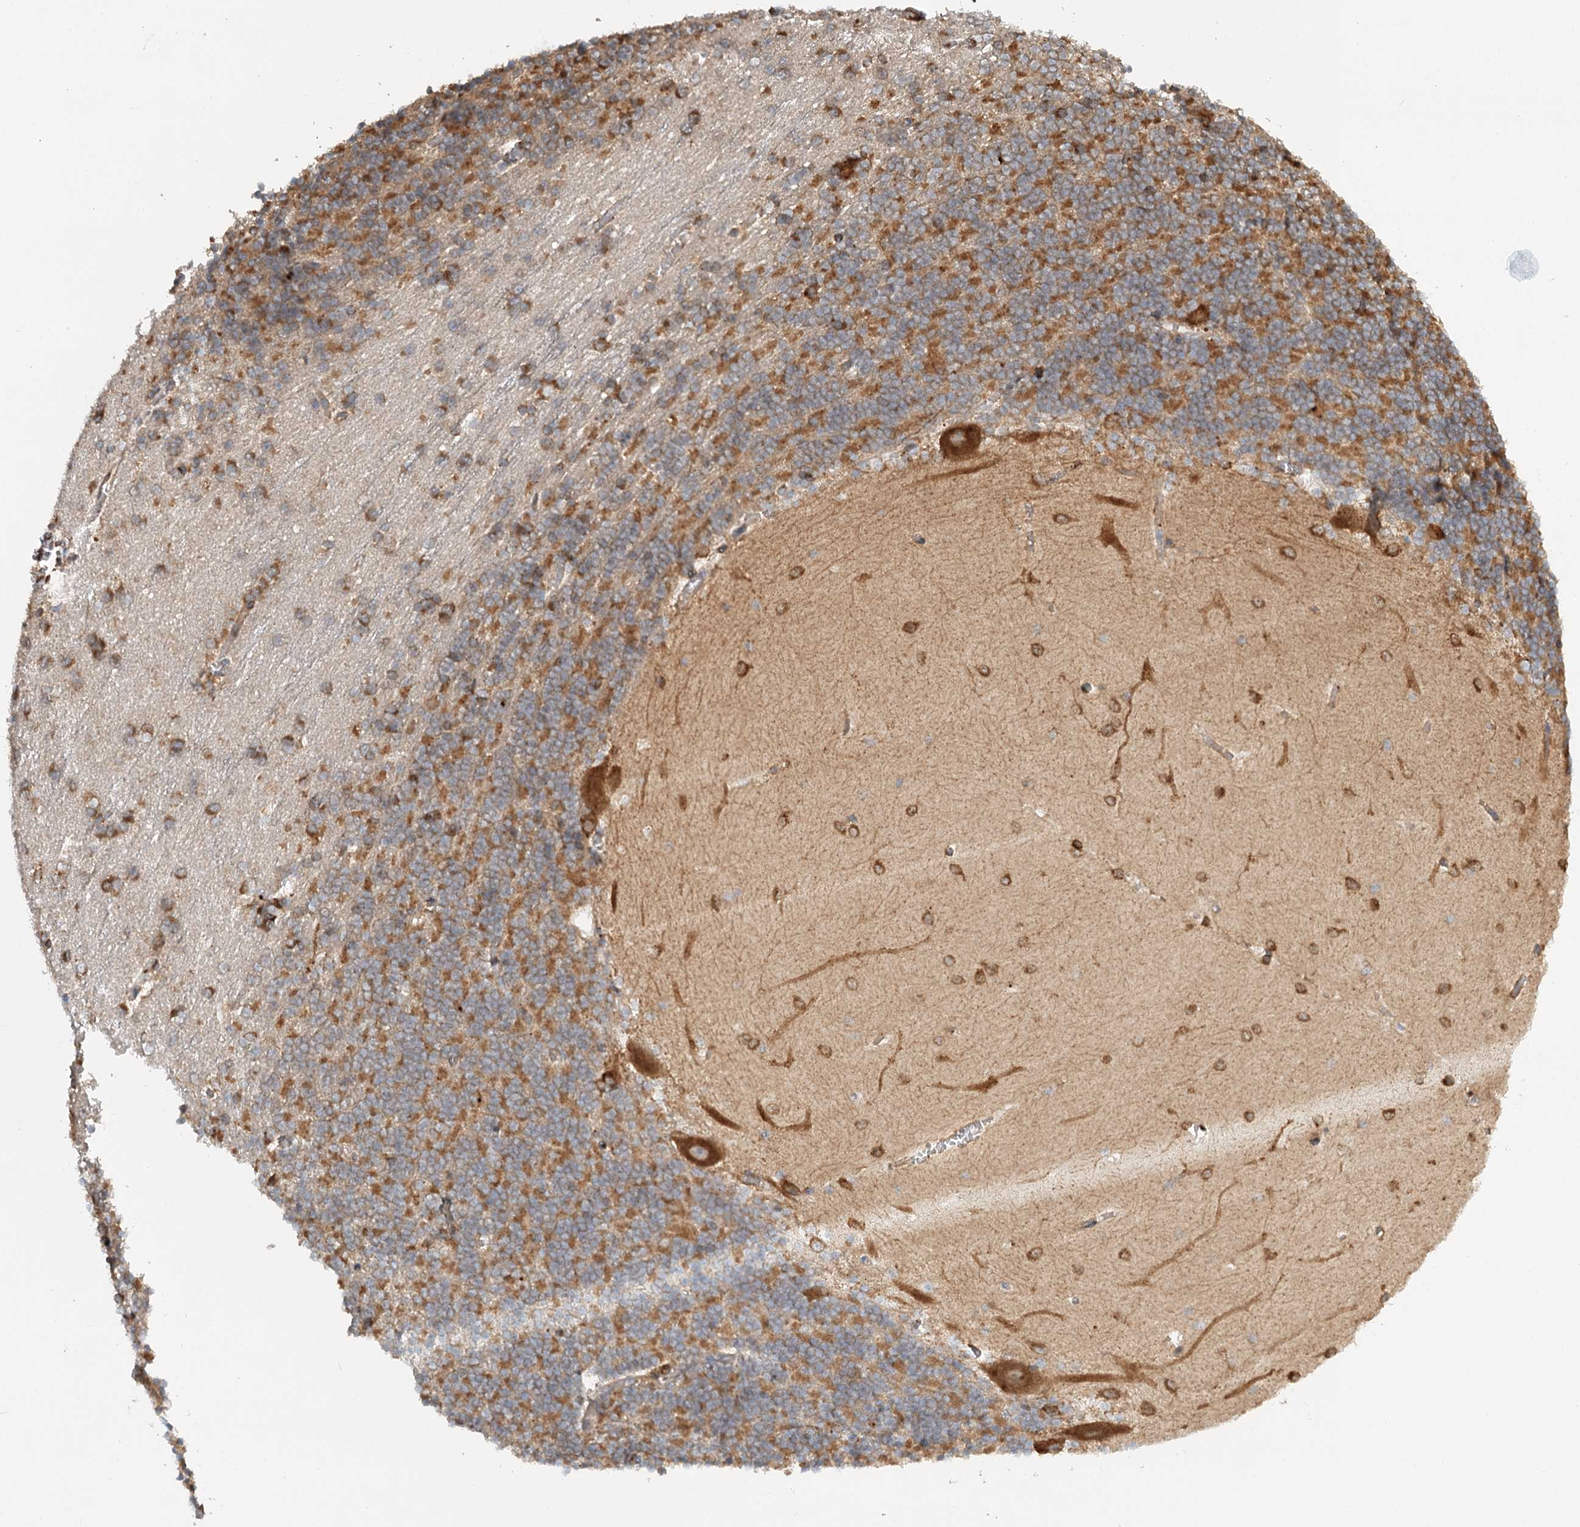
{"staining": {"intensity": "moderate", "quantity": "25%-75%", "location": "cytoplasmic/membranous"}, "tissue": "cerebellum", "cell_type": "Cells in granular layer", "image_type": "normal", "snomed": [{"axis": "morphology", "description": "Normal tissue, NOS"}, {"axis": "topography", "description": "Cerebellum"}], "caption": "Benign cerebellum exhibits moderate cytoplasmic/membranous staining in about 25%-75% of cells in granular layer, visualized by immunohistochemistry. (brown staining indicates protein expression, while blue staining denotes nuclei).", "gene": "TAS1R1", "patient": {"sex": "male", "age": 37}}